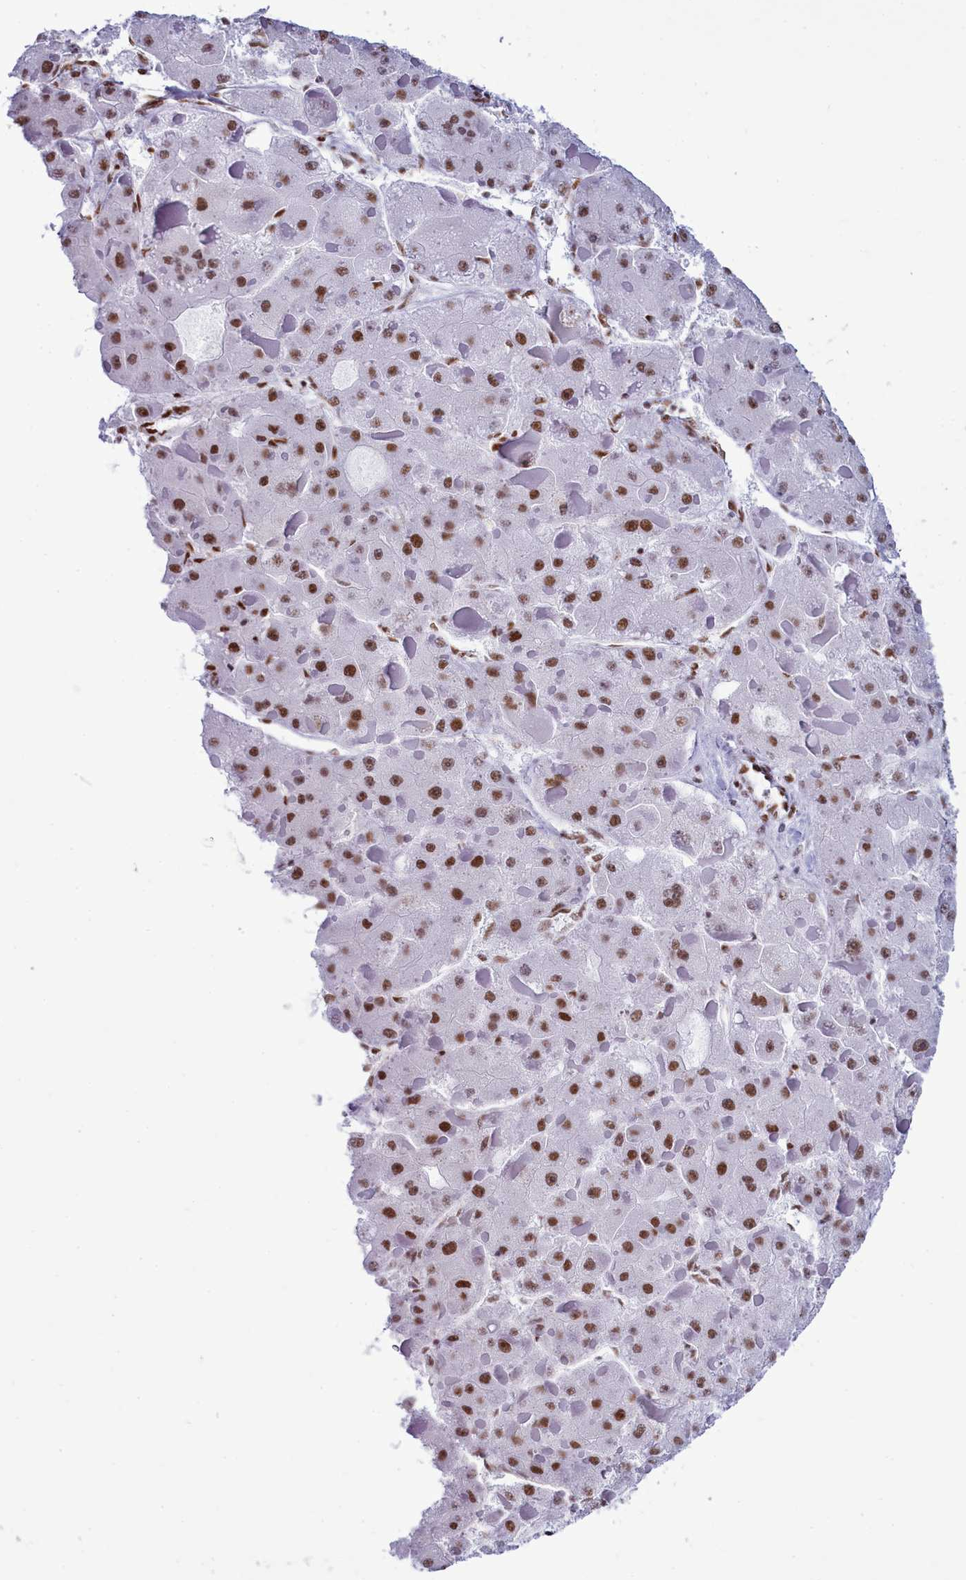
{"staining": {"intensity": "moderate", "quantity": ">75%", "location": "nuclear"}, "tissue": "liver cancer", "cell_type": "Tumor cells", "image_type": "cancer", "snomed": [{"axis": "morphology", "description": "Carcinoma, Hepatocellular, NOS"}, {"axis": "topography", "description": "Liver"}], "caption": "Brown immunohistochemical staining in human liver hepatocellular carcinoma exhibits moderate nuclear staining in about >75% of tumor cells.", "gene": "RALY", "patient": {"sex": "female", "age": 73}}